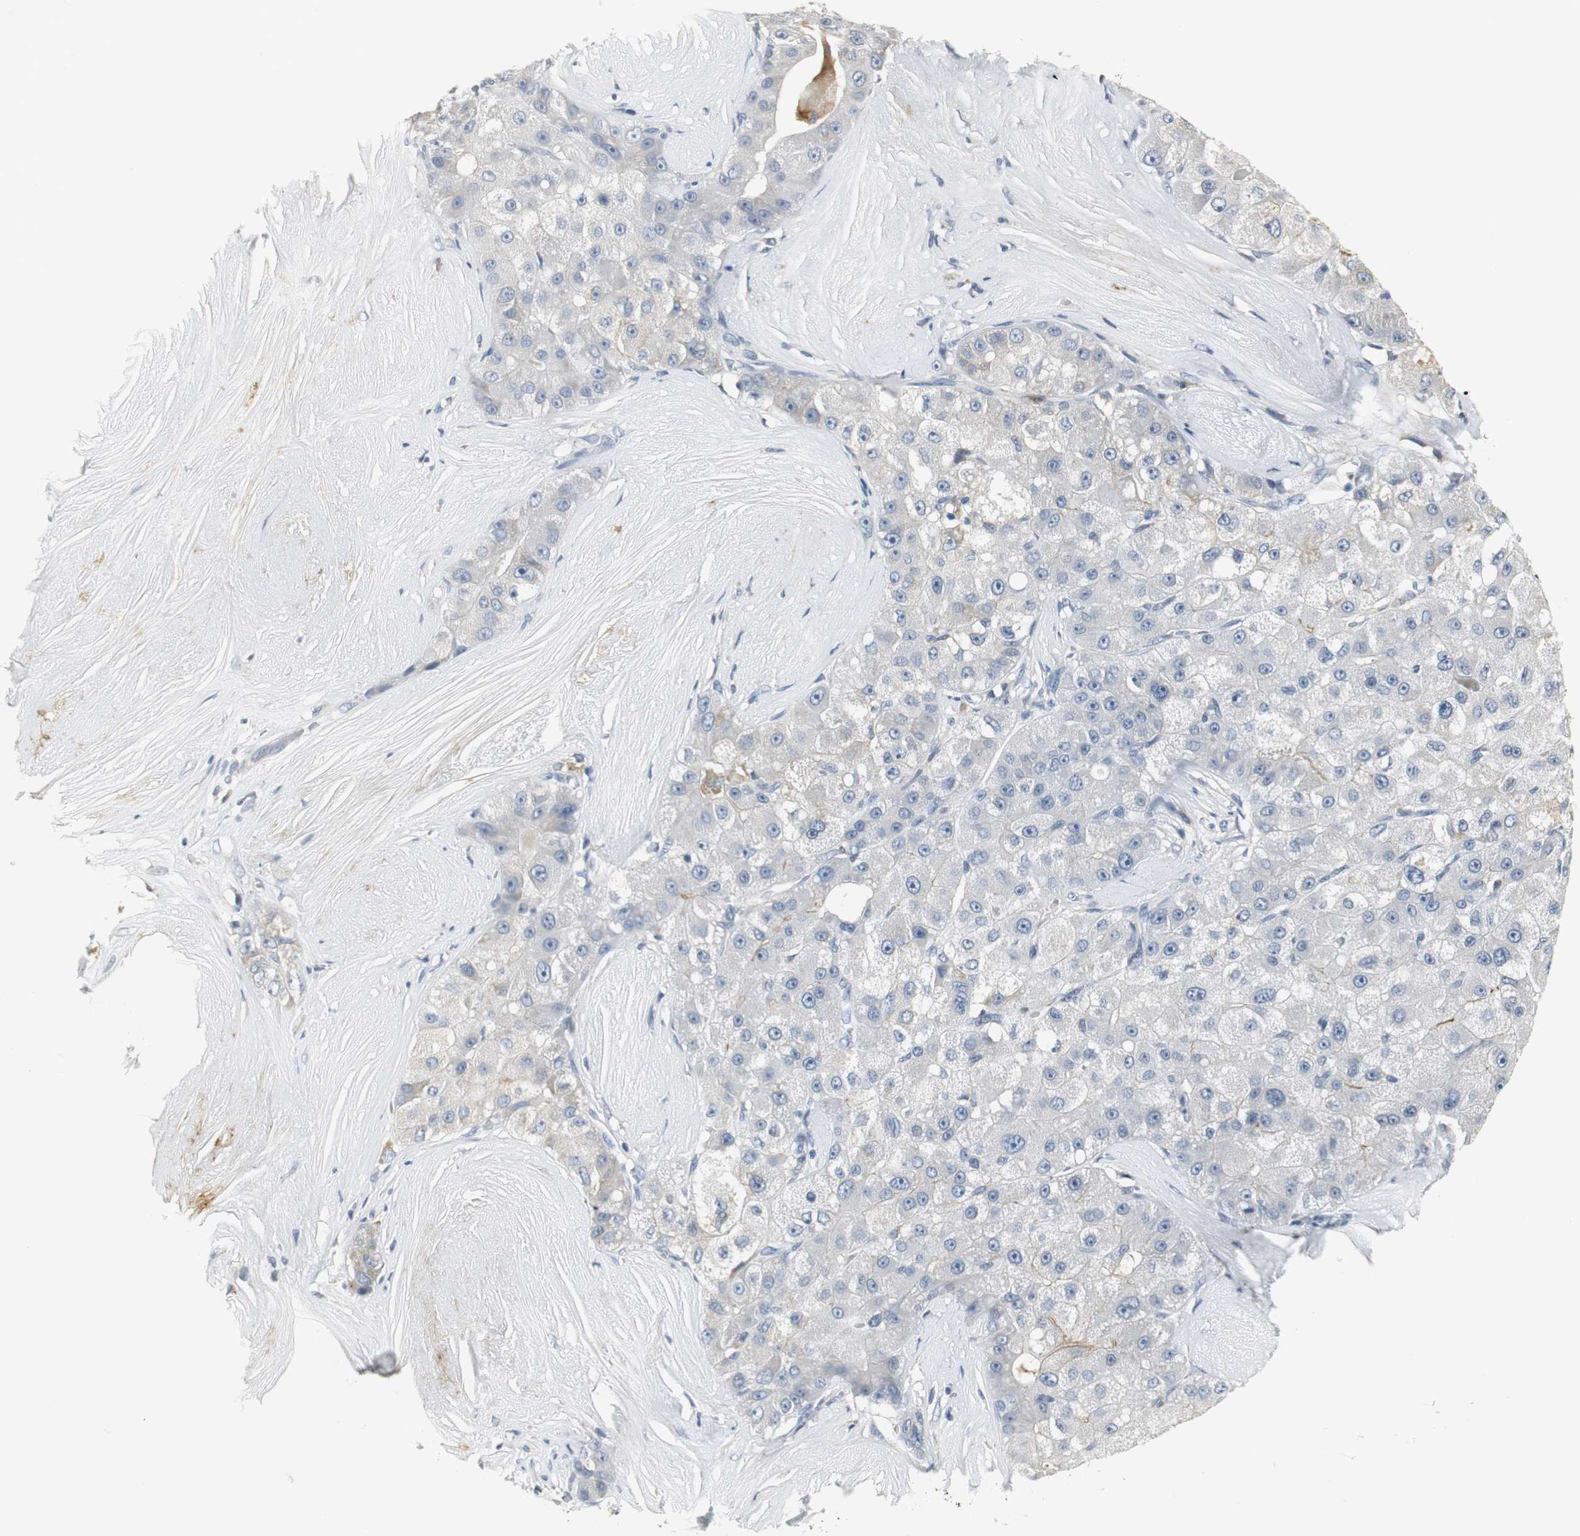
{"staining": {"intensity": "negative", "quantity": "none", "location": "none"}, "tissue": "liver cancer", "cell_type": "Tumor cells", "image_type": "cancer", "snomed": [{"axis": "morphology", "description": "Carcinoma, Hepatocellular, NOS"}, {"axis": "topography", "description": "Liver"}], "caption": "A high-resolution photomicrograph shows immunohistochemistry staining of liver hepatocellular carcinoma, which displays no significant expression in tumor cells.", "gene": "SLC2A5", "patient": {"sex": "male", "age": 80}}